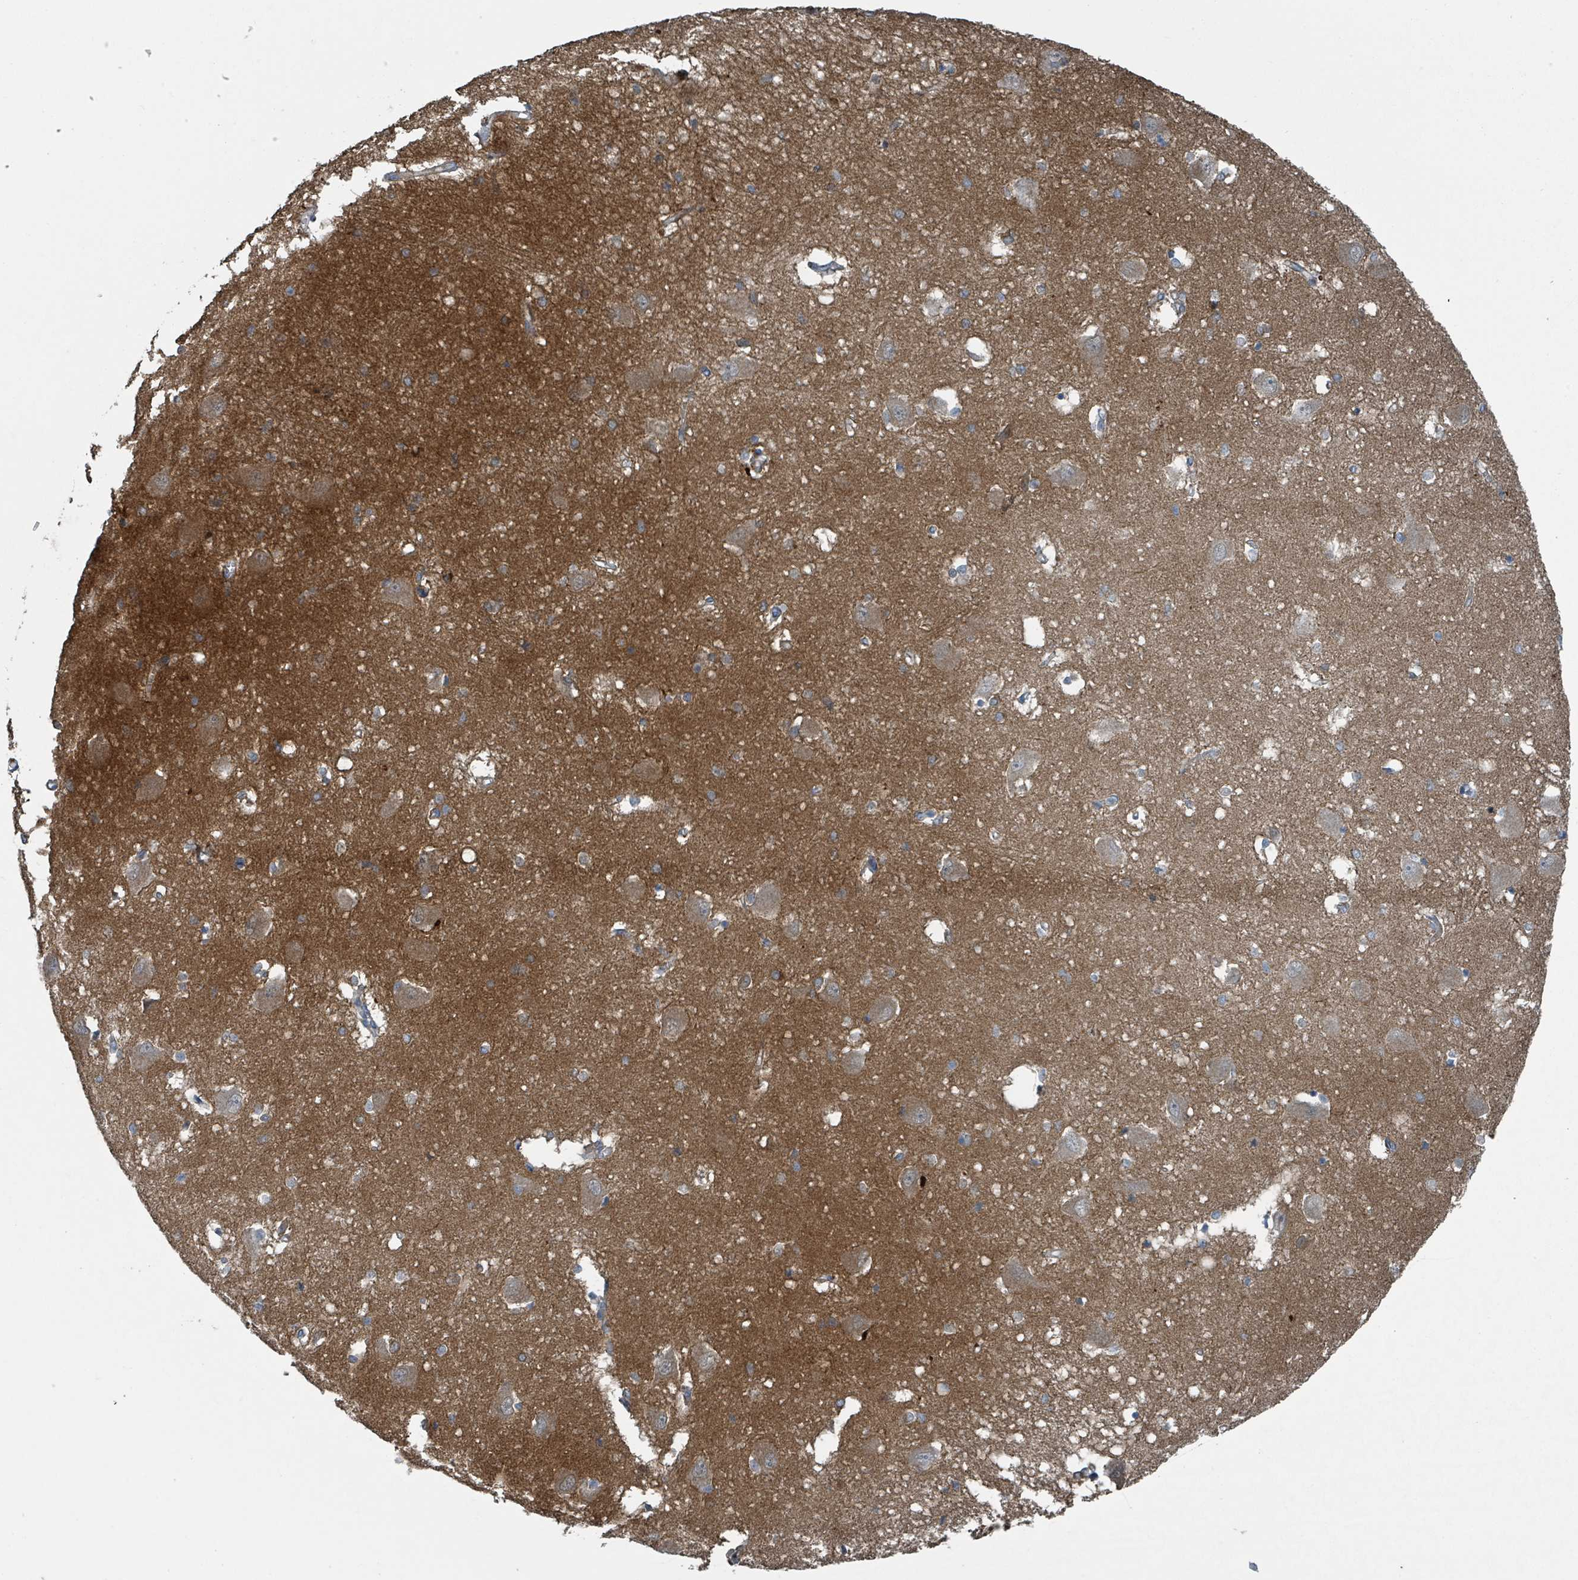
{"staining": {"intensity": "strong", "quantity": "<25%", "location": "cytoplasmic/membranous,nuclear"}, "tissue": "caudate", "cell_type": "Glial cells", "image_type": "normal", "snomed": [{"axis": "morphology", "description": "Normal tissue, NOS"}, {"axis": "topography", "description": "Lateral ventricle wall"}], "caption": "This image demonstrates IHC staining of unremarkable human caudate, with medium strong cytoplasmic/membranous,nuclear expression in about <25% of glial cells.", "gene": "DIPK2A", "patient": {"sex": "male", "age": 37}}